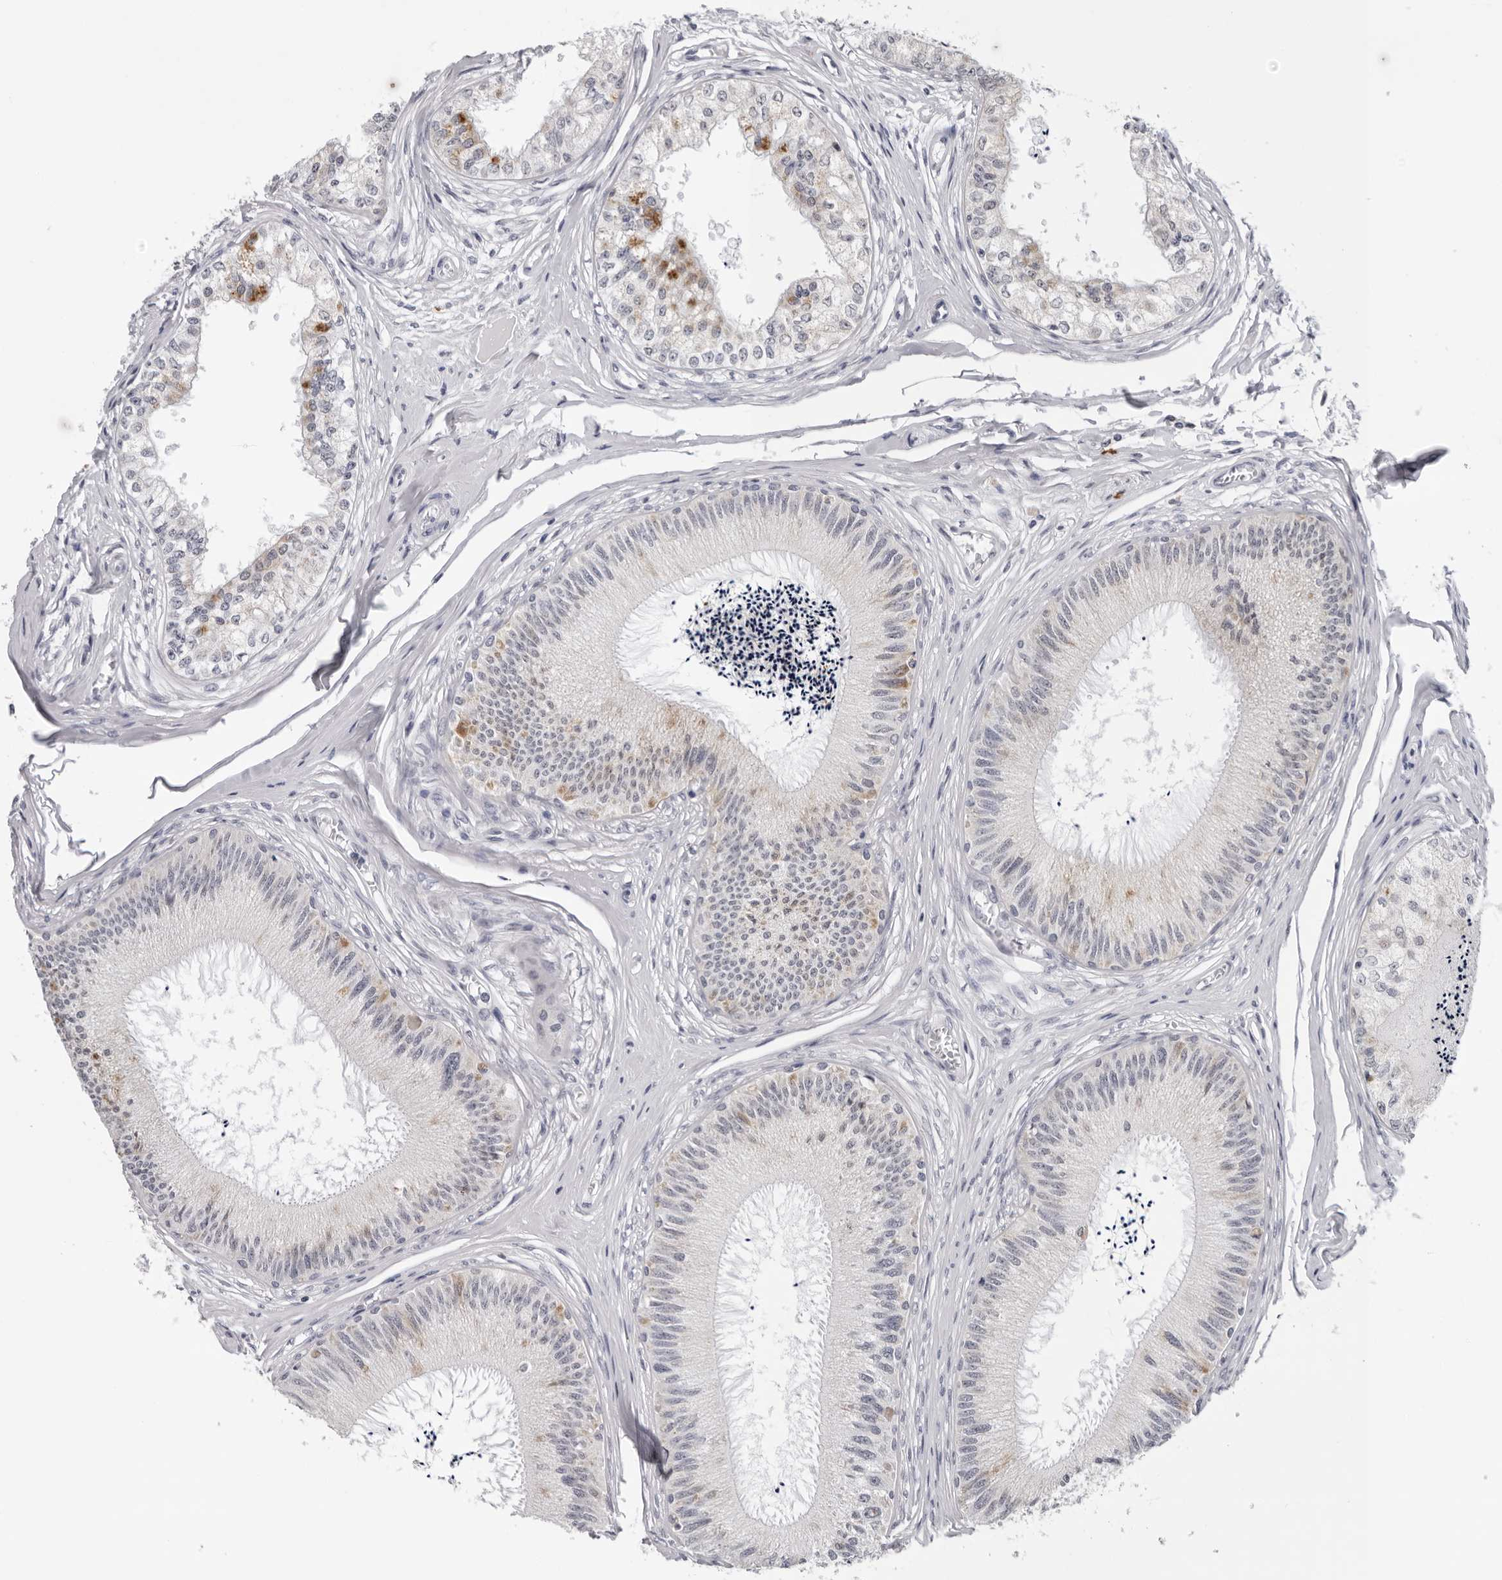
{"staining": {"intensity": "moderate", "quantity": "<25%", "location": "cytoplasmic/membranous"}, "tissue": "epididymis", "cell_type": "Glandular cells", "image_type": "normal", "snomed": [{"axis": "morphology", "description": "Normal tissue, NOS"}, {"axis": "topography", "description": "Epididymis"}], "caption": "Immunohistochemical staining of unremarkable epididymis reveals low levels of moderate cytoplasmic/membranous expression in approximately <25% of glandular cells.", "gene": "CPT2", "patient": {"sex": "male", "age": 79}}